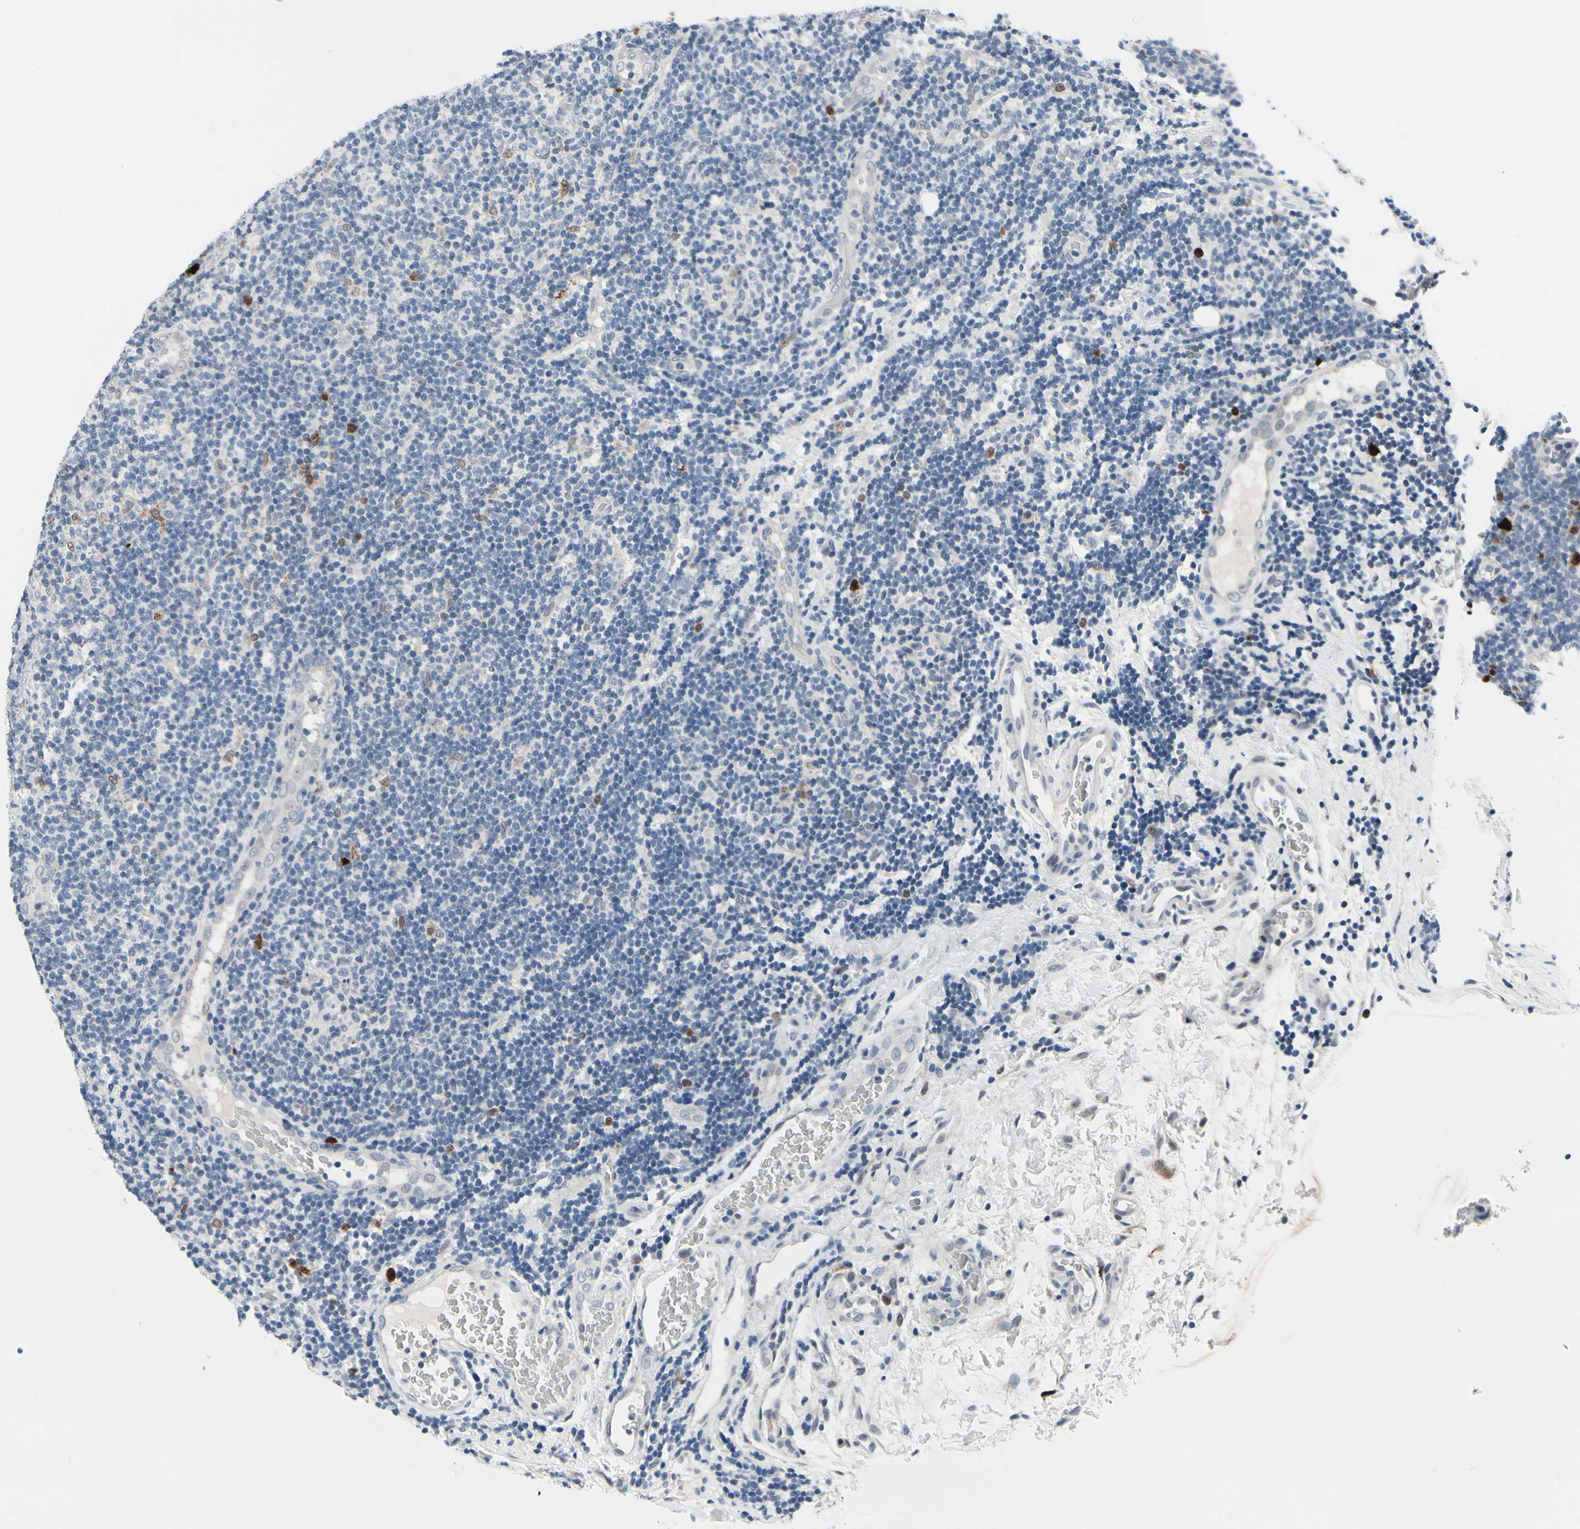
{"staining": {"intensity": "moderate", "quantity": "<25%", "location": "cytoplasmic/membranous,nuclear"}, "tissue": "lymphoma", "cell_type": "Tumor cells", "image_type": "cancer", "snomed": [{"axis": "morphology", "description": "Malignant lymphoma, non-Hodgkin's type, Low grade"}, {"axis": "topography", "description": "Lymph node"}], "caption": "The micrograph shows immunohistochemical staining of lymphoma. There is moderate cytoplasmic/membranous and nuclear positivity is appreciated in approximately <25% of tumor cells. The staining was performed using DAB, with brown indicating positive protein expression. Nuclei are stained blue with hematoxylin.", "gene": "TXN", "patient": {"sex": "male", "age": 83}}